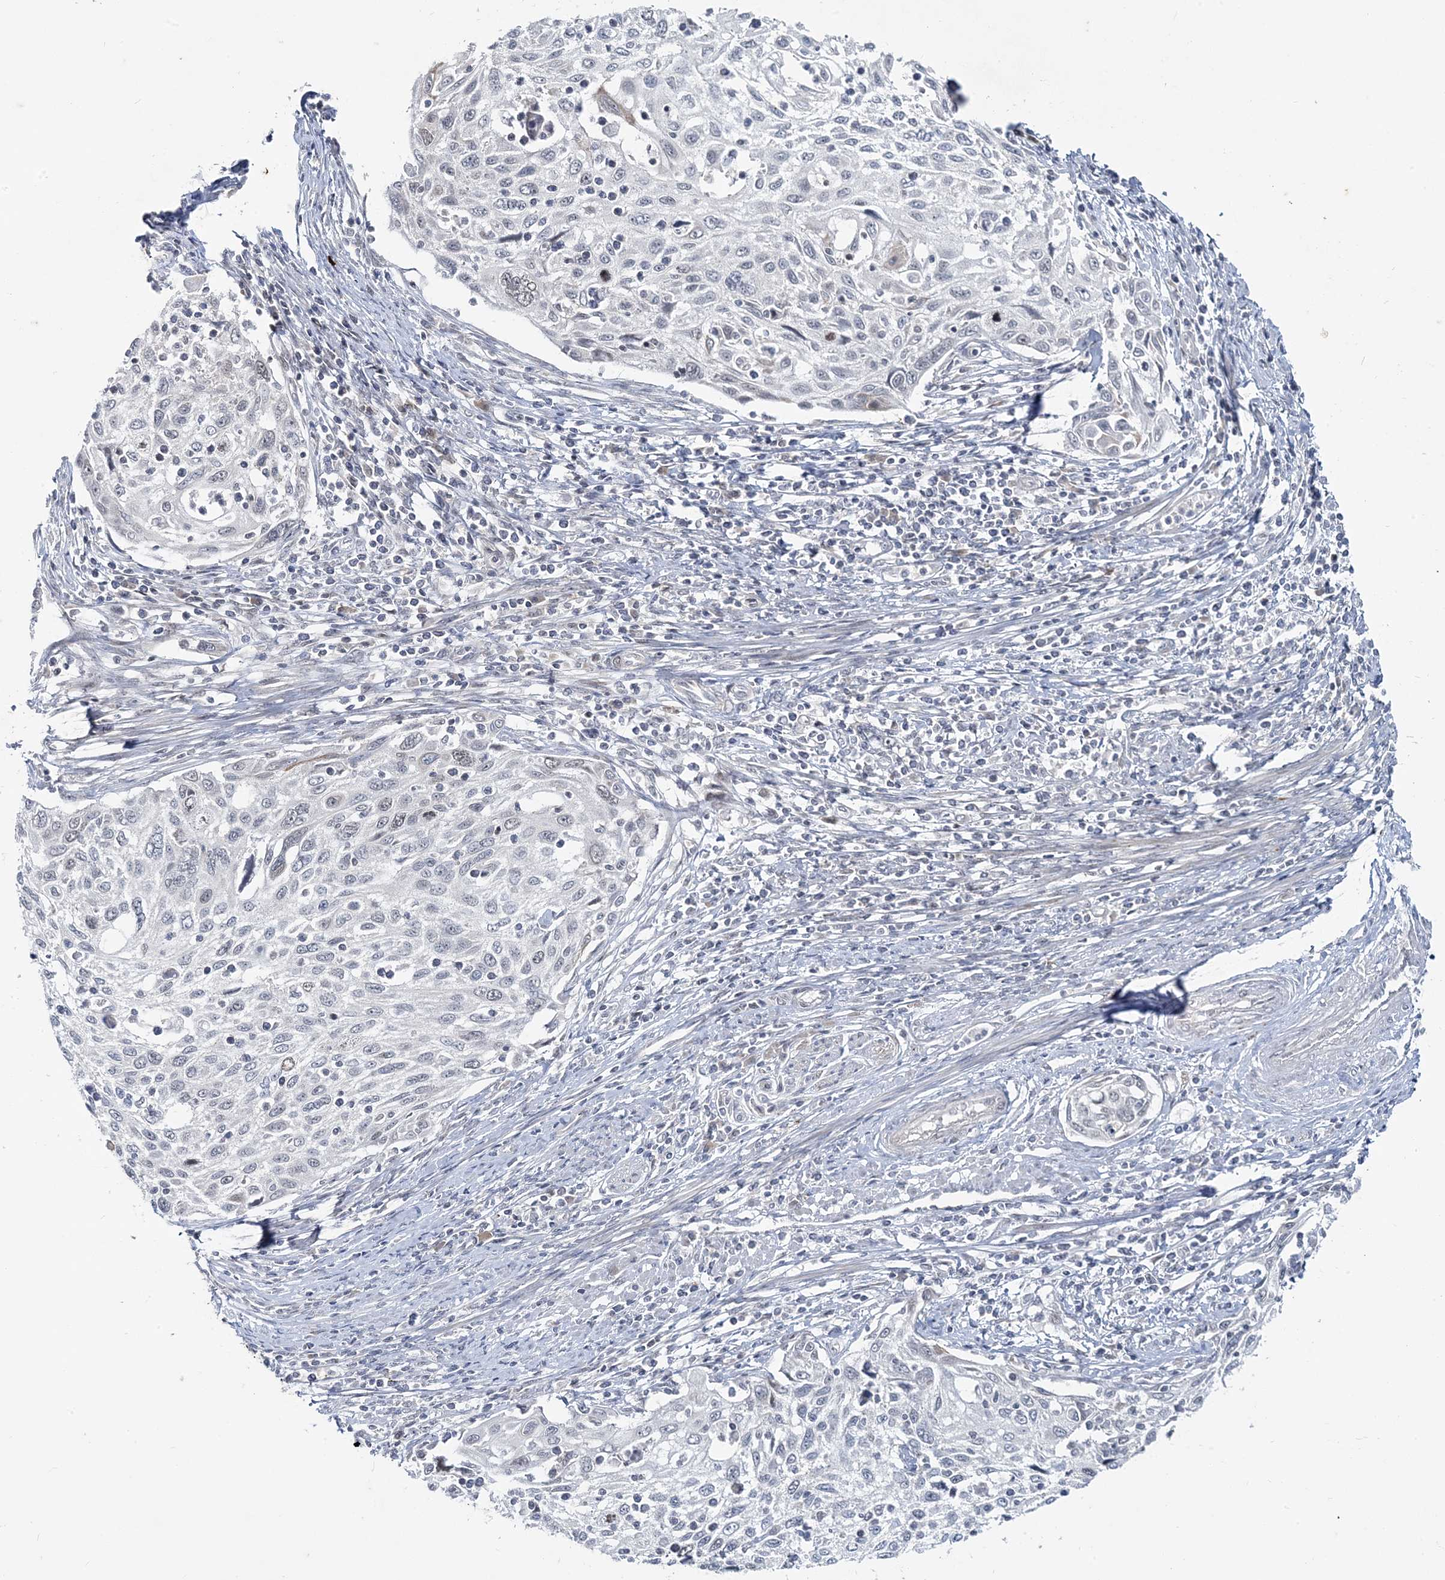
{"staining": {"intensity": "negative", "quantity": "none", "location": "none"}, "tissue": "cervical cancer", "cell_type": "Tumor cells", "image_type": "cancer", "snomed": [{"axis": "morphology", "description": "Squamous cell carcinoma, NOS"}, {"axis": "topography", "description": "Cervix"}], "caption": "A high-resolution micrograph shows immunohistochemistry staining of cervical squamous cell carcinoma, which displays no significant staining in tumor cells.", "gene": "LEXM", "patient": {"sex": "female", "age": 70}}